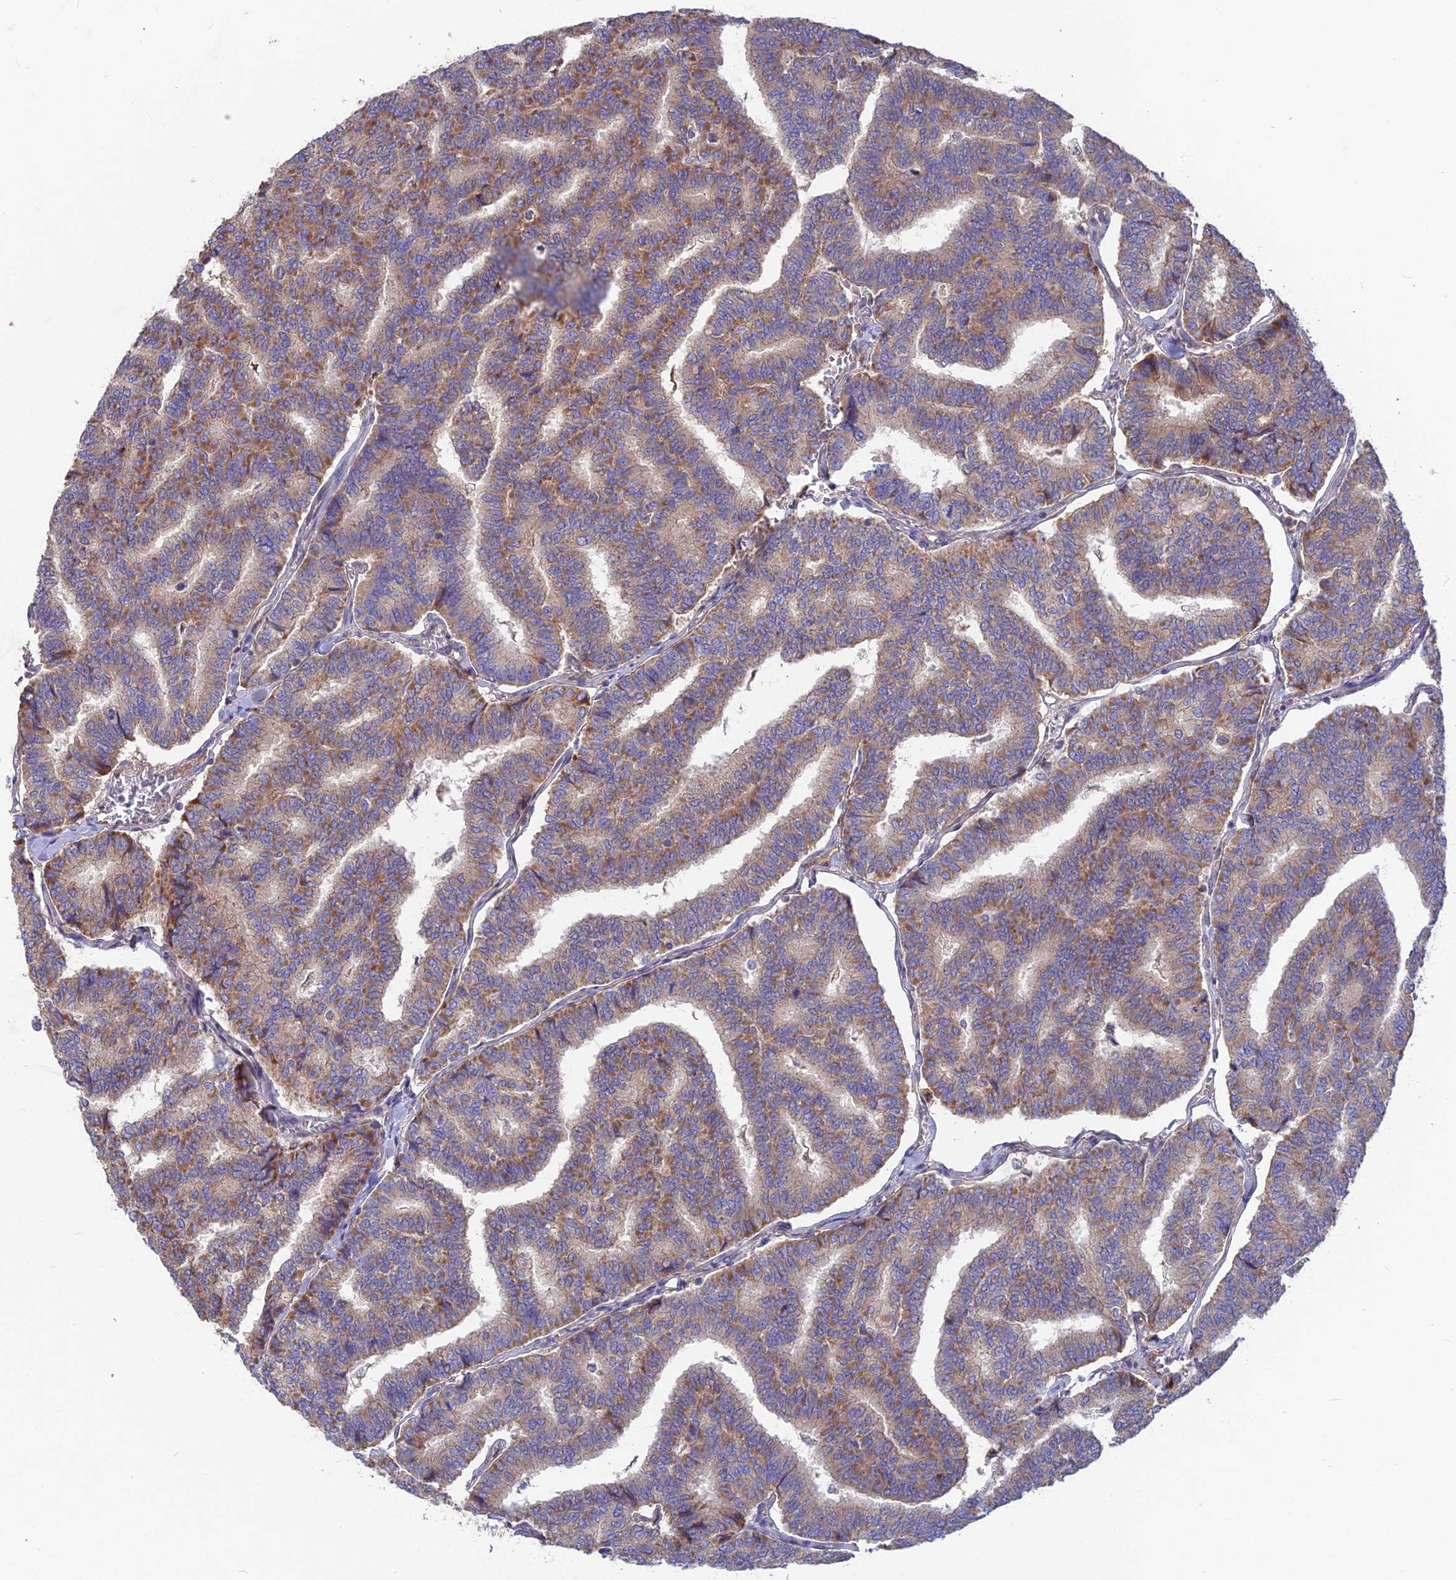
{"staining": {"intensity": "moderate", "quantity": ">75%", "location": "cytoplasmic/membranous"}, "tissue": "thyroid cancer", "cell_type": "Tumor cells", "image_type": "cancer", "snomed": [{"axis": "morphology", "description": "Papillary adenocarcinoma, NOS"}, {"axis": "topography", "description": "Thyroid gland"}], "caption": "This is a micrograph of IHC staining of thyroid papillary adenocarcinoma, which shows moderate staining in the cytoplasmic/membranous of tumor cells.", "gene": "PZP", "patient": {"sex": "female", "age": 35}}